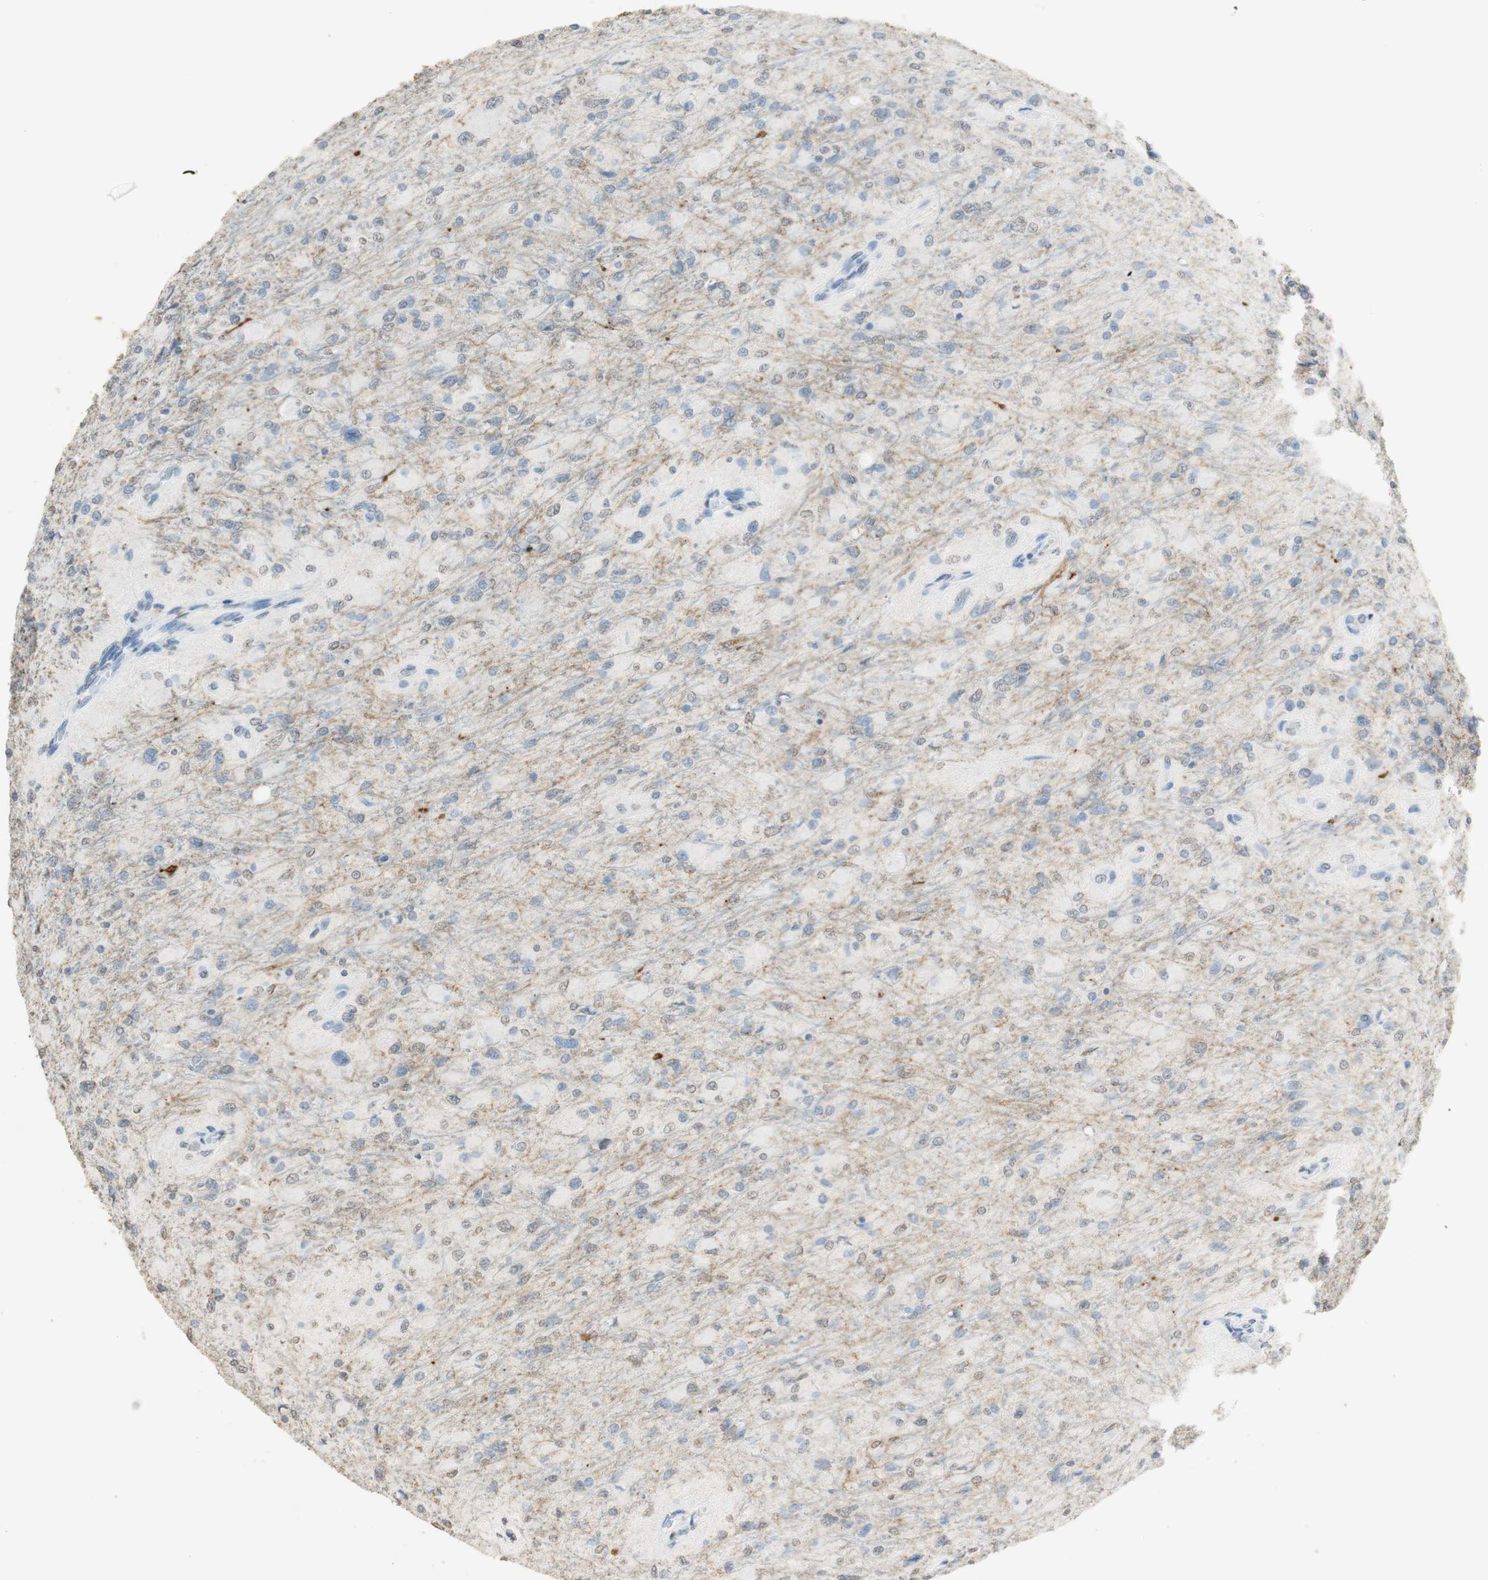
{"staining": {"intensity": "weak", "quantity": "<25%", "location": "cytoplasmic/membranous,nuclear"}, "tissue": "glioma", "cell_type": "Tumor cells", "image_type": "cancer", "snomed": [{"axis": "morphology", "description": "Glioma, malignant, High grade"}, {"axis": "topography", "description": "Cerebral cortex"}], "caption": "Tumor cells show no significant staining in glioma. Brightfield microscopy of immunohistochemistry stained with DAB (3,3'-diaminobenzidine) (brown) and hematoxylin (blue), captured at high magnification.", "gene": "L1CAM", "patient": {"sex": "female", "age": 36}}